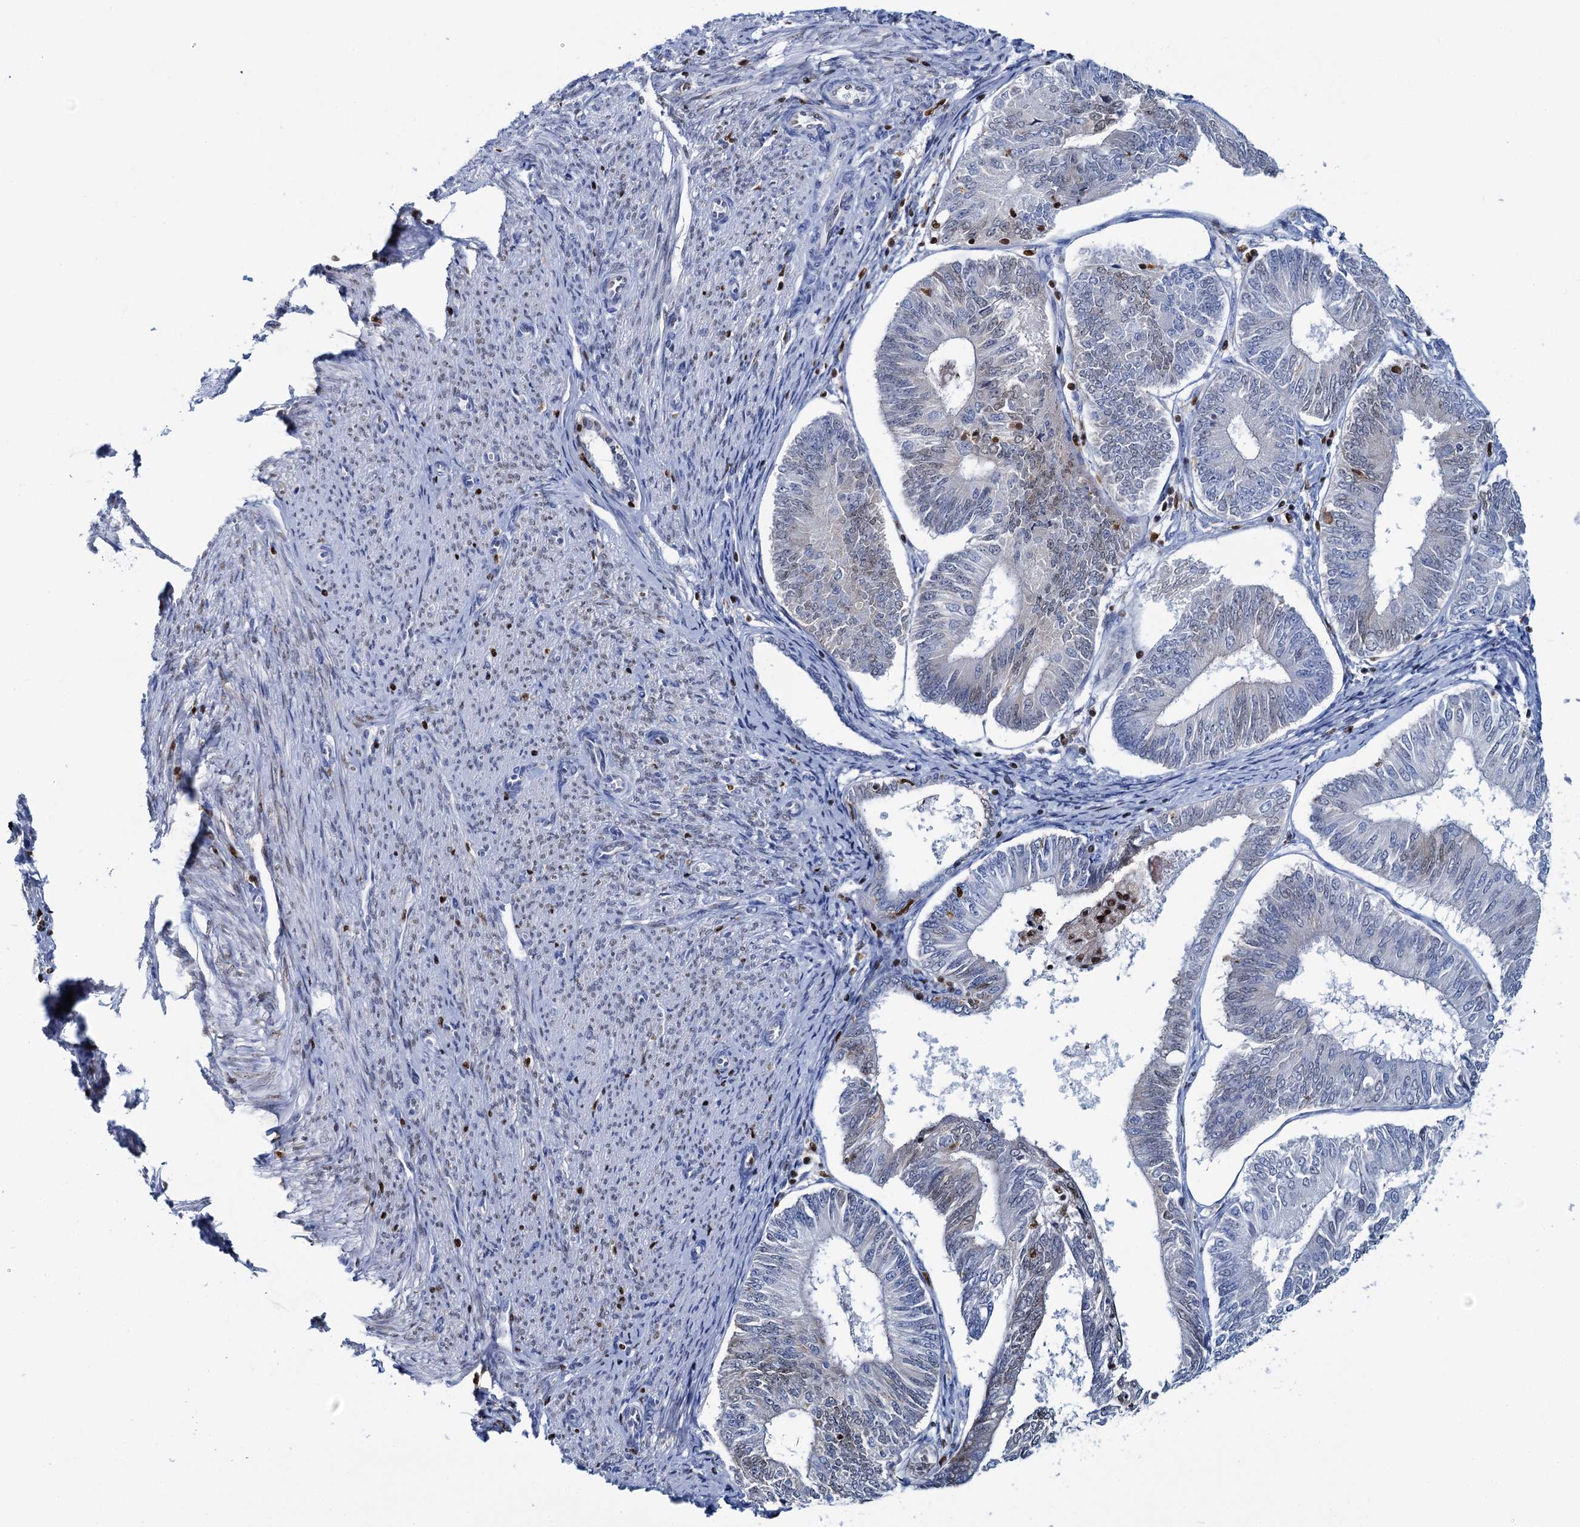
{"staining": {"intensity": "negative", "quantity": "none", "location": "none"}, "tissue": "endometrial cancer", "cell_type": "Tumor cells", "image_type": "cancer", "snomed": [{"axis": "morphology", "description": "Adenocarcinoma, NOS"}, {"axis": "topography", "description": "Endometrium"}], "caption": "The immunohistochemistry (IHC) image has no significant staining in tumor cells of endometrial cancer (adenocarcinoma) tissue.", "gene": "CELF2", "patient": {"sex": "female", "age": 58}}